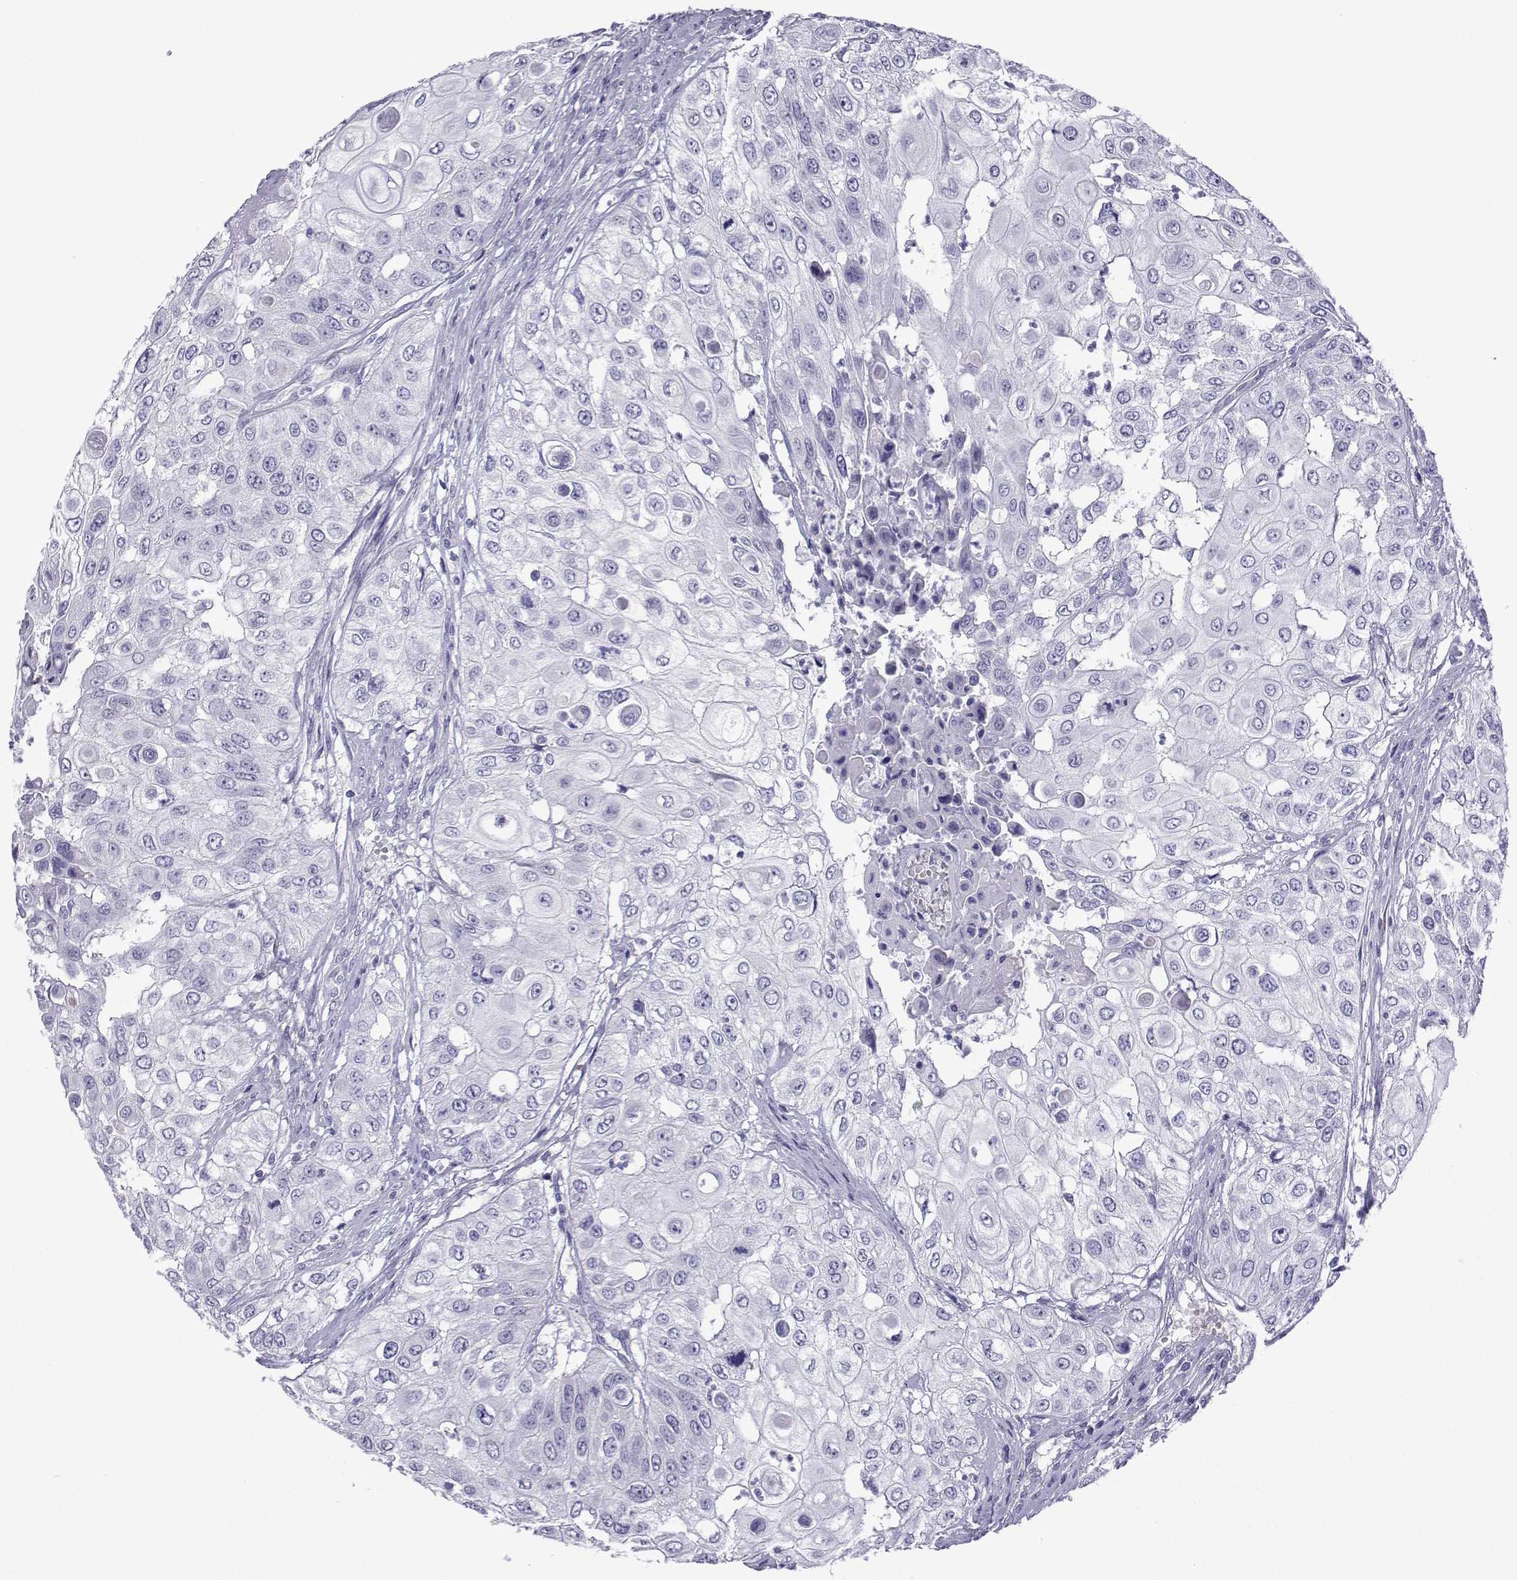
{"staining": {"intensity": "negative", "quantity": "none", "location": "none"}, "tissue": "urothelial cancer", "cell_type": "Tumor cells", "image_type": "cancer", "snomed": [{"axis": "morphology", "description": "Urothelial carcinoma, High grade"}, {"axis": "topography", "description": "Urinary bladder"}], "caption": "An immunohistochemistry micrograph of urothelial cancer is shown. There is no staining in tumor cells of urothelial cancer. (DAB (3,3'-diaminobenzidine) immunohistochemistry (IHC) with hematoxylin counter stain).", "gene": "CFAP70", "patient": {"sex": "female", "age": 79}}